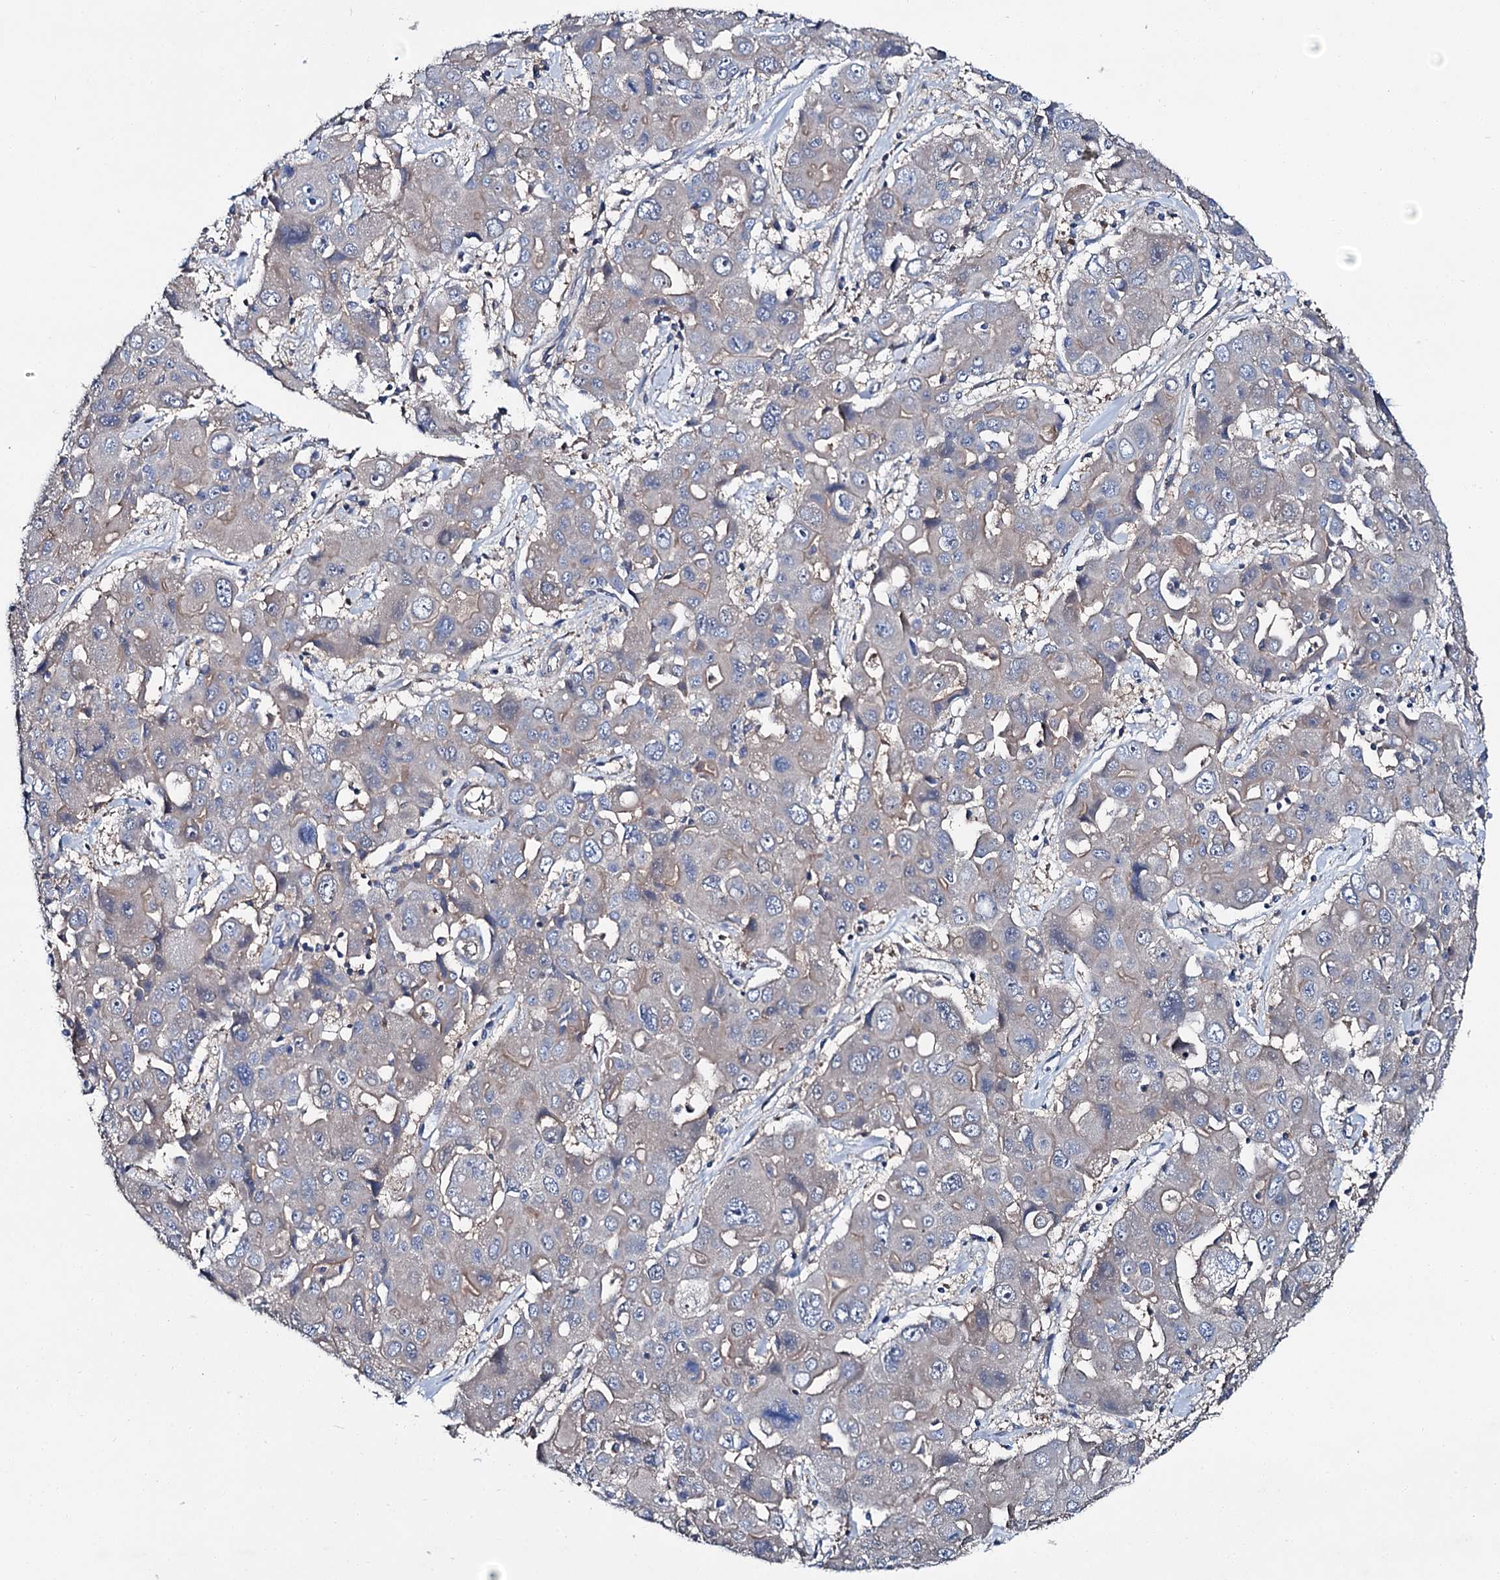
{"staining": {"intensity": "negative", "quantity": "none", "location": "none"}, "tissue": "liver cancer", "cell_type": "Tumor cells", "image_type": "cancer", "snomed": [{"axis": "morphology", "description": "Cholangiocarcinoma"}, {"axis": "topography", "description": "Liver"}], "caption": "Tumor cells are negative for brown protein staining in liver cancer.", "gene": "SLC22A25", "patient": {"sex": "male", "age": 67}}